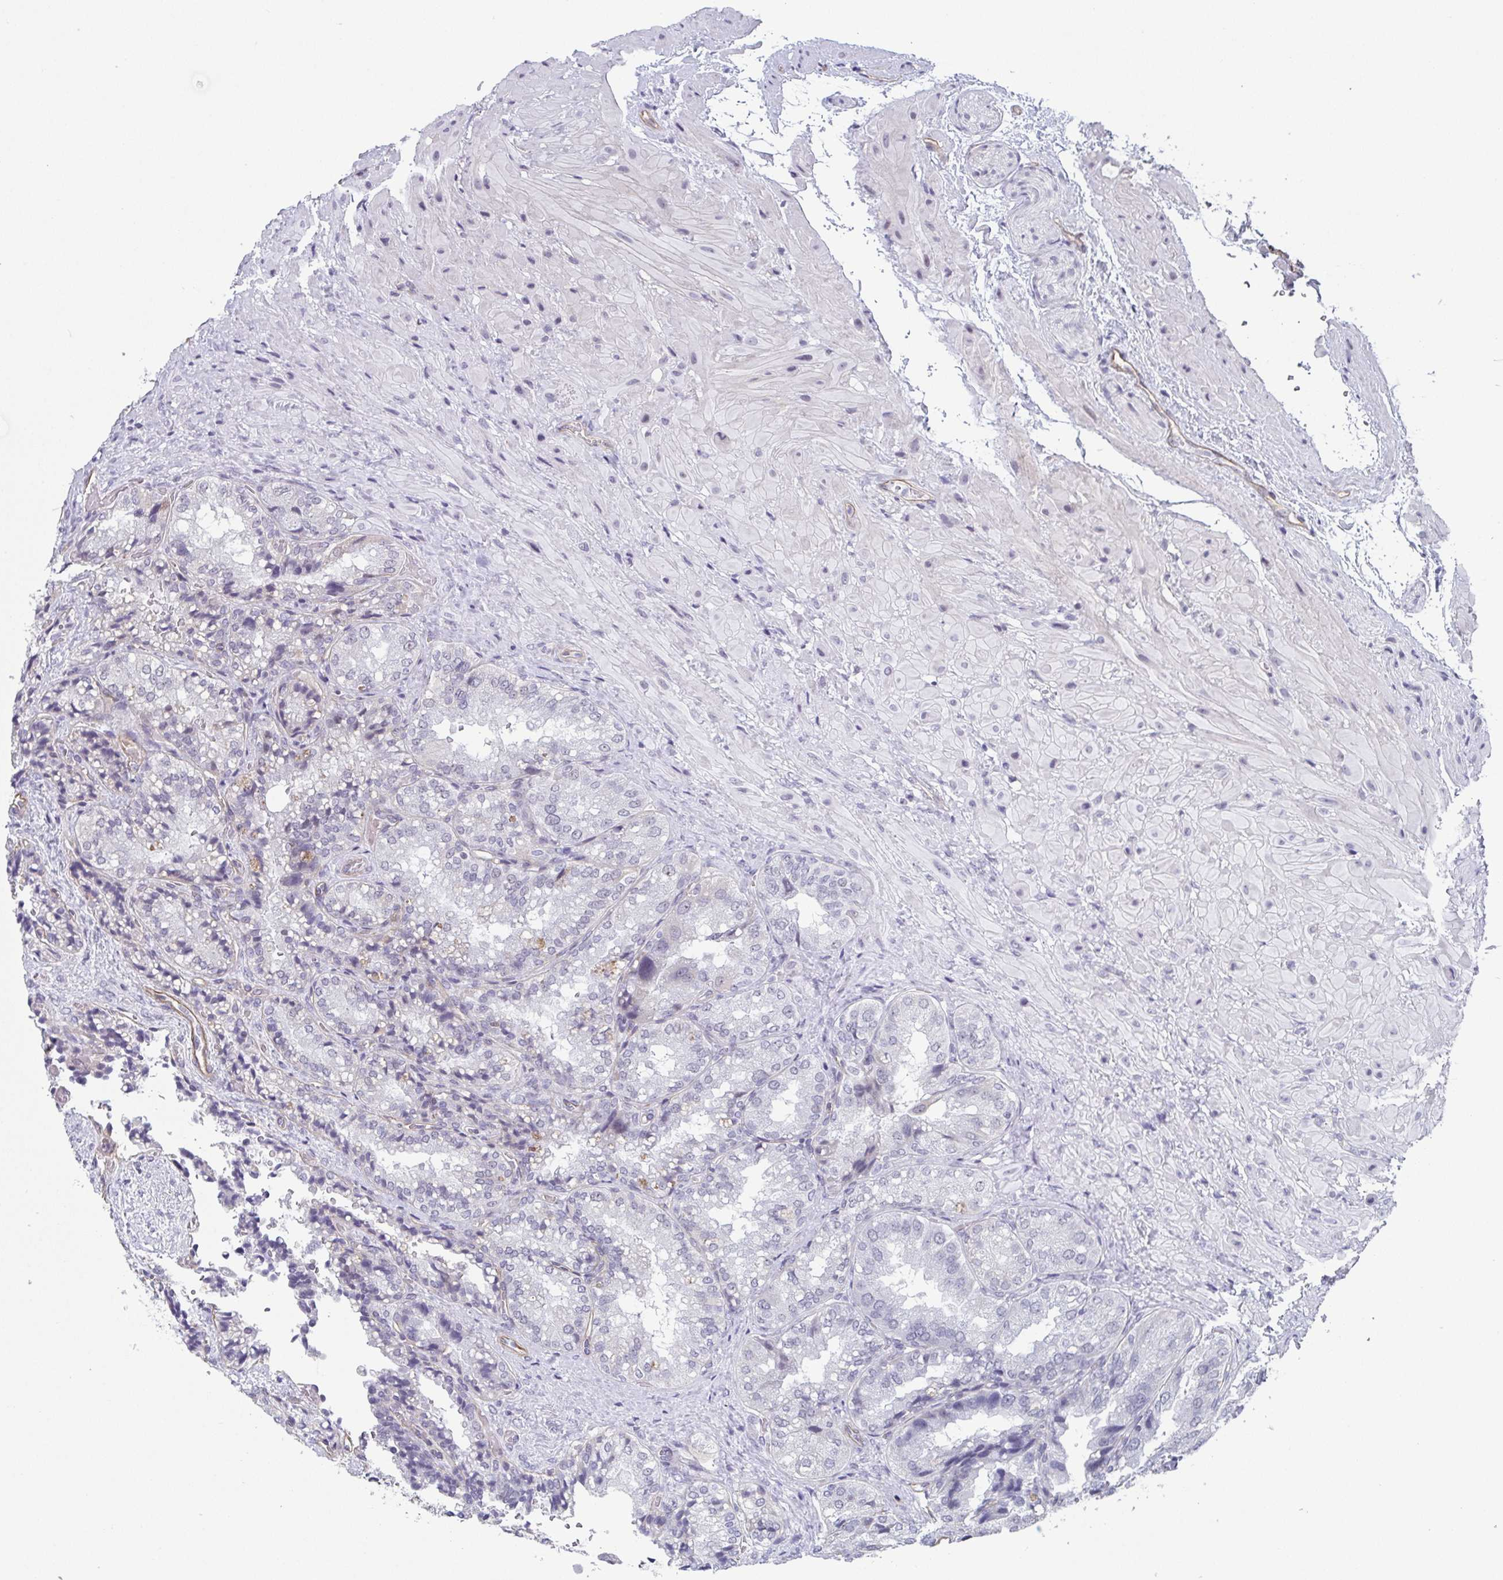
{"staining": {"intensity": "negative", "quantity": "none", "location": "none"}, "tissue": "seminal vesicle", "cell_type": "Glandular cells", "image_type": "normal", "snomed": [{"axis": "morphology", "description": "Normal tissue, NOS"}, {"axis": "topography", "description": "Seminal veicle"}], "caption": "Immunohistochemistry of unremarkable human seminal vesicle exhibits no staining in glandular cells.", "gene": "EXOSC7", "patient": {"sex": "male", "age": 57}}